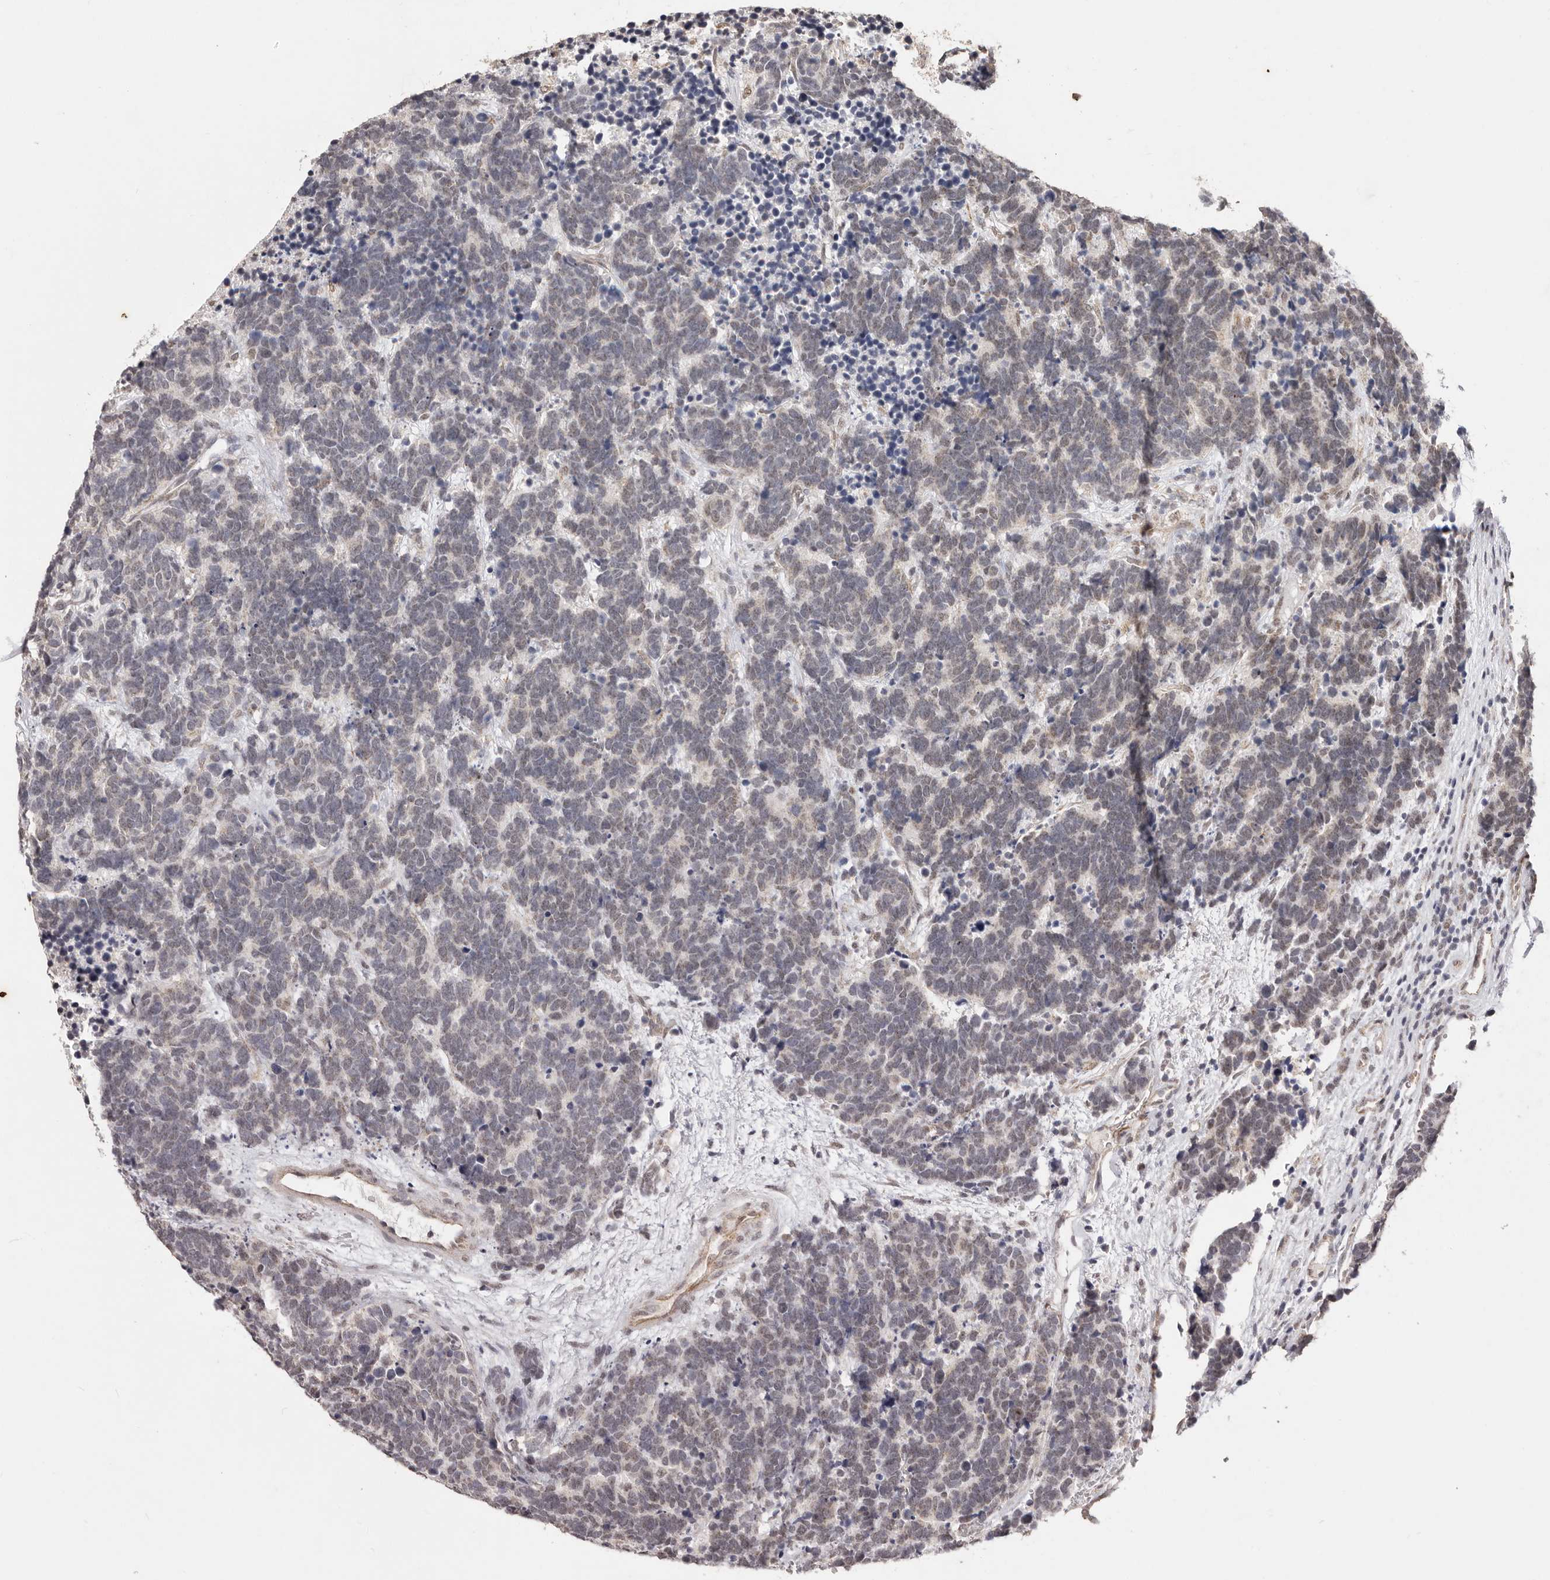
{"staining": {"intensity": "negative", "quantity": "none", "location": "none"}, "tissue": "carcinoid", "cell_type": "Tumor cells", "image_type": "cancer", "snomed": [{"axis": "morphology", "description": "Carcinoma, NOS"}, {"axis": "morphology", "description": "Carcinoid, malignant, NOS"}, {"axis": "topography", "description": "Urinary bladder"}], "caption": "Carcinoid was stained to show a protein in brown. There is no significant positivity in tumor cells.", "gene": "RPS6KA5", "patient": {"sex": "male", "age": 57}}